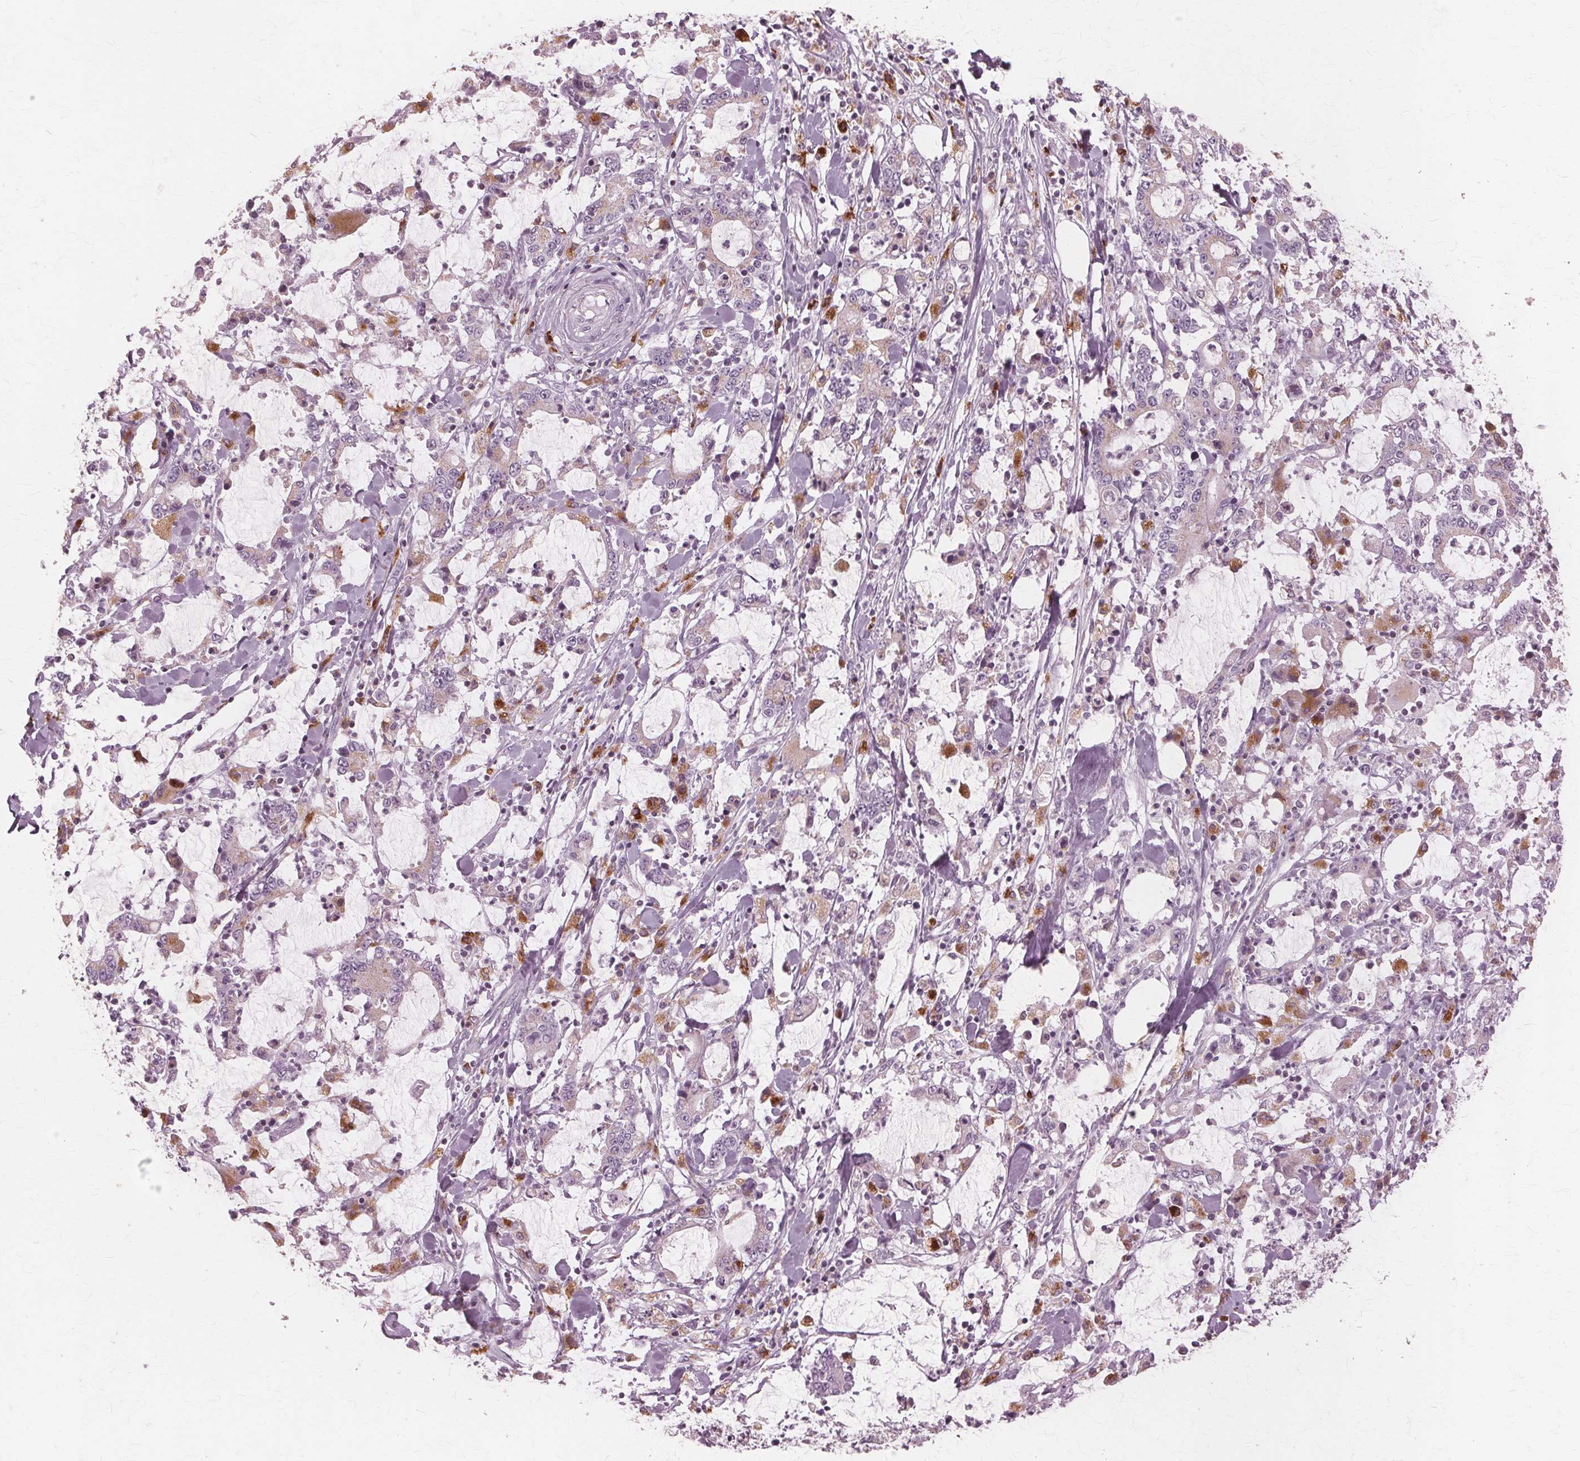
{"staining": {"intensity": "moderate", "quantity": "25%-75%", "location": "cytoplasmic/membranous"}, "tissue": "stomach cancer", "cell_type": "Tumor cells", "image_type": "cancer", "snomed": [{"axis": "morphology", "description": "Adenocarcinoma, NOS"}, {"axis": "topography", "description": "Stomach, upper"}], "caption": "Adenocarcinoma (stomach) stained with a brown dye exhibits moderate cytoplasmic/membranous positive positivity in about 25%-75% of tumor cells.", "gene": "DNASE2", "patient": {"sex": "male", "age": 68}}